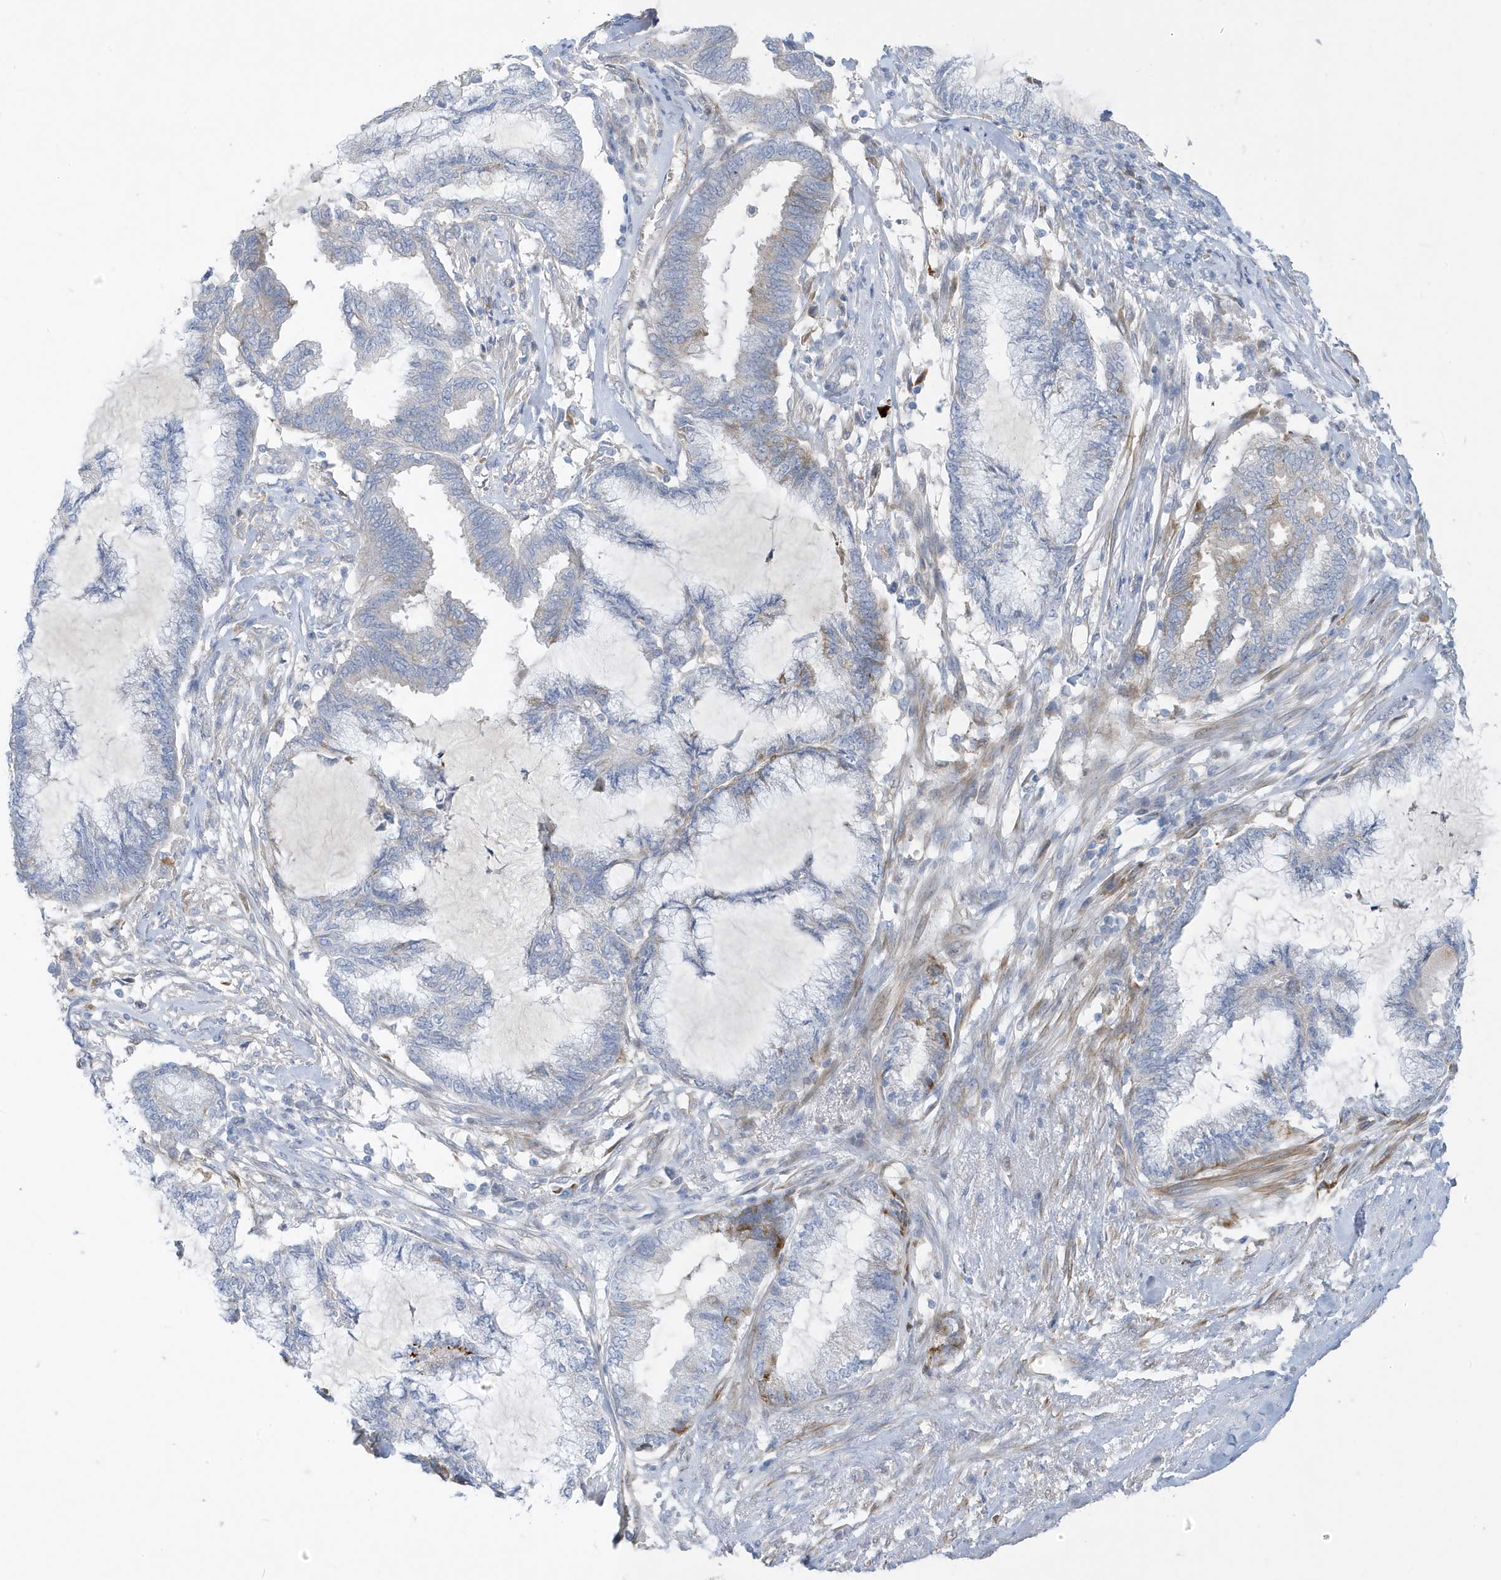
{"staining": {"intensity": "weak", "quantity": "<25%", "location": "cytoplasmic/membranous"}, "tissue": "endometrial cancer", "cell_type": "Tumor cells", "image_type": "cancer", "snomed": [{"axis": "morphology", "description": "Adenocarcinoma, NOS"}, {"axis": "topography", "description": "Endometrium"}], "caption": "Immunohistochemical staining of endometrial adenocarcinoma demonstrates no significant staining in tumor cells. (DAB (3,3'-diaminobenzidine) immunohistochemistry (IHC), high magnification).", "gene": "ATP13A5", "patient": {"sex": "female", "age": 86}}